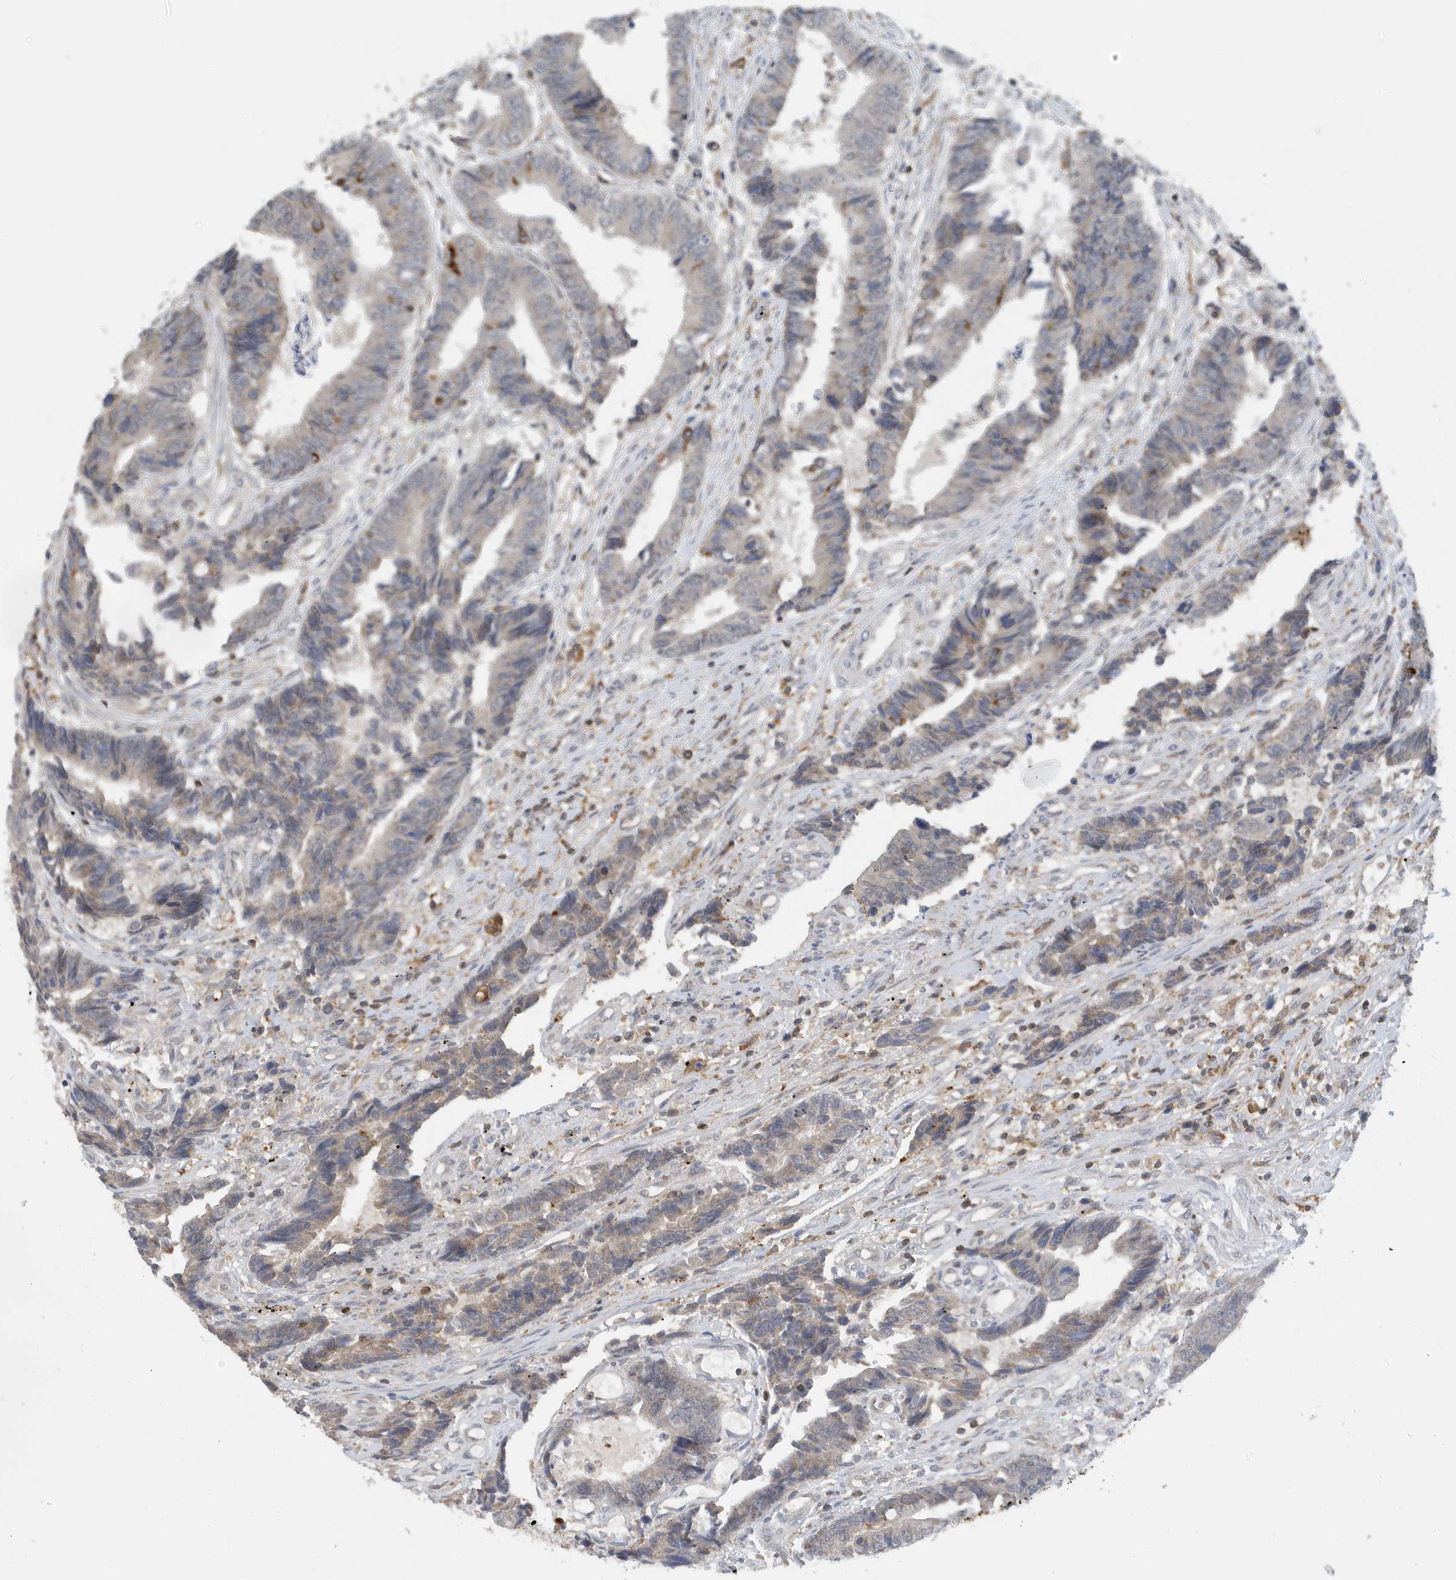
{"staining": {"intensity": "strong", "quantity": "<25%", "location": "cytoplasmic/membranous"}, "tissue": "colorectal cancer", "cell_type": "Tumor cells", "image_type": "cancer", "snomed": [{"axis": "morphology", "description": "Adenocarcinoma, NOS"}, {"axis": "topography", "description": "Rectum"}], "caption": "Immunohistochemical staining of colorectal adenocarcinoma exhibits medium levels of strong cytoplasmic/membranous protein positivity in about <25% of tumor cells.", "gene": "NSUN3", "patient": {"sex": "male", "age": 84}}